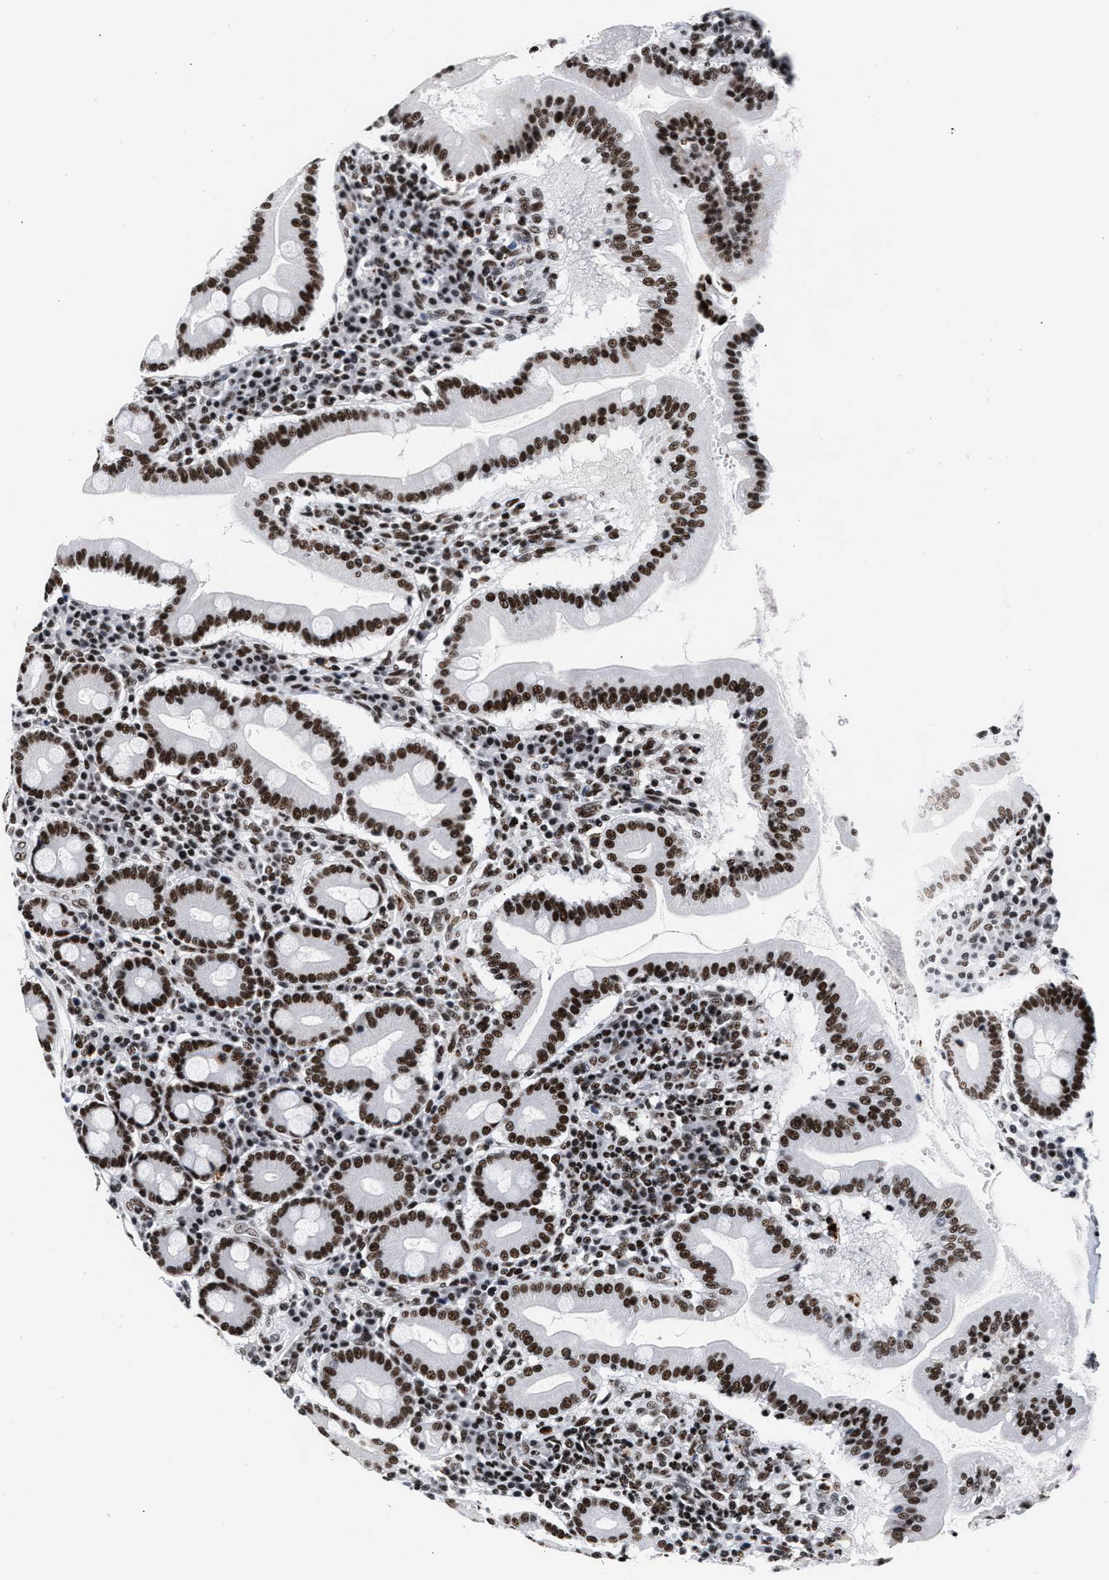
{"staining": {"intensity": "strong", "quantity": ">75%", "location": "nuclear"}, "tissue": "duodenum", "cell_type": "Glandular cells", "image_type": "normal", "snomed": [{"axis": "morphology", "description": "Normal tissue, NOS"}, {"axis": "topography", "description": "Duodenum"}], "caption": "The micrograph reveals a brown stain indicating the presence of a protein in the nuclear of glandular cells in duodenum. (DAB (3,3'-diaminobenzidine) = brown stain, brightfield microscopy at high magnification).", "gene": "RAD21", "patient": {"sex": "male", "age": 50}}